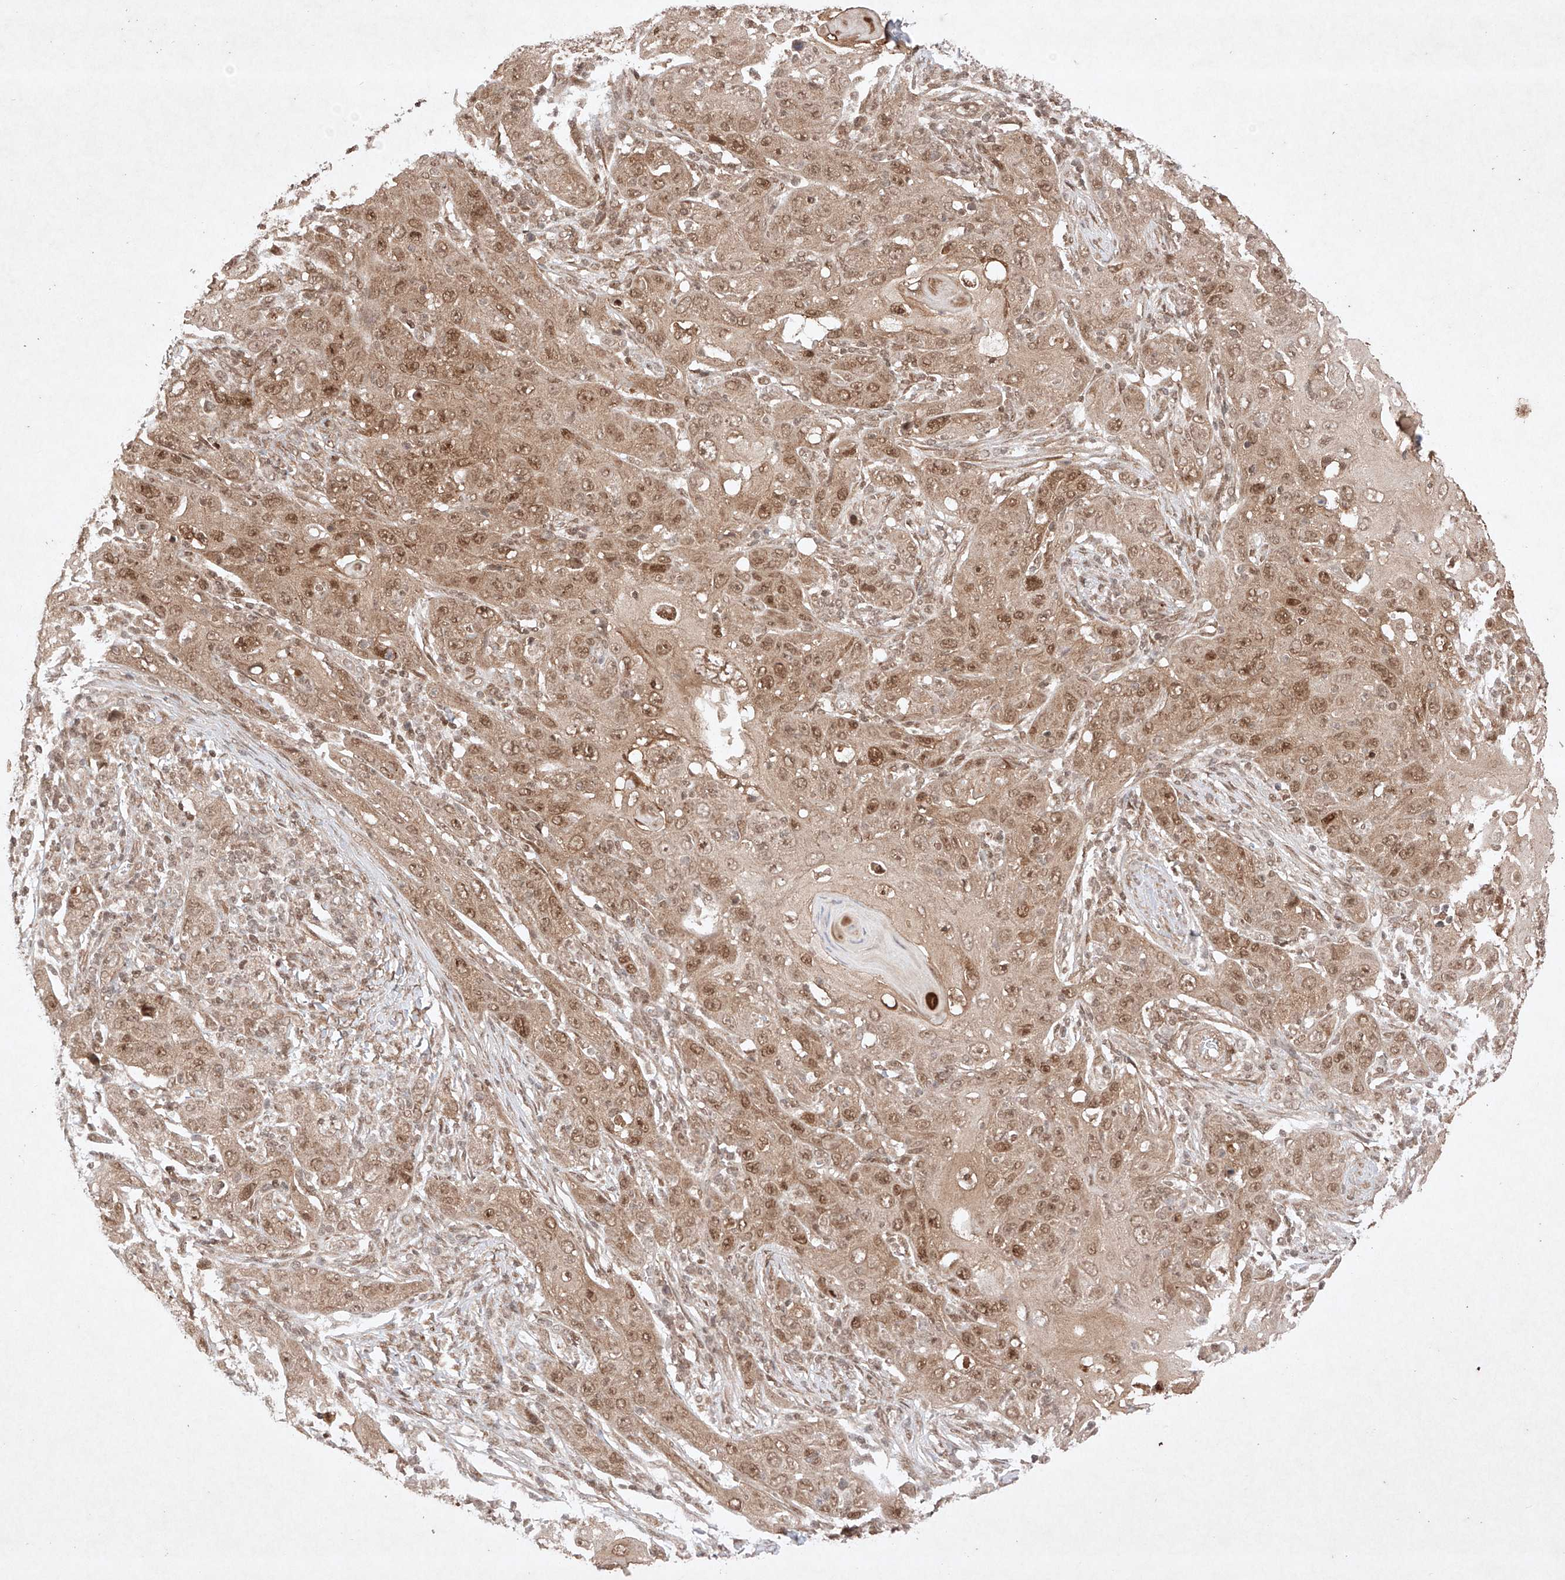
{"staining": {"intensity": "moderate", "quantity": ">75%", "location": "cytoplasmic/membranous,nuclear"}, "tissue": "skin cancer", "cell_type": "Tumor cells", "image_type": "cancer", "snomed": [{"axis": "morphology", "description": "Squamous cell carcinoma, NOS"}, {"axis": "topography", "description": "Skin"}], "caption": "Brown immunohistochemical staining in human skin squamous cell carcinoma demonstrates moderate cytoplasmic/membranous and nuclear expression in approximately >75% of tumor cells.", "gene": "RNF31", "patient": {"sex": "female", "age": 88}}